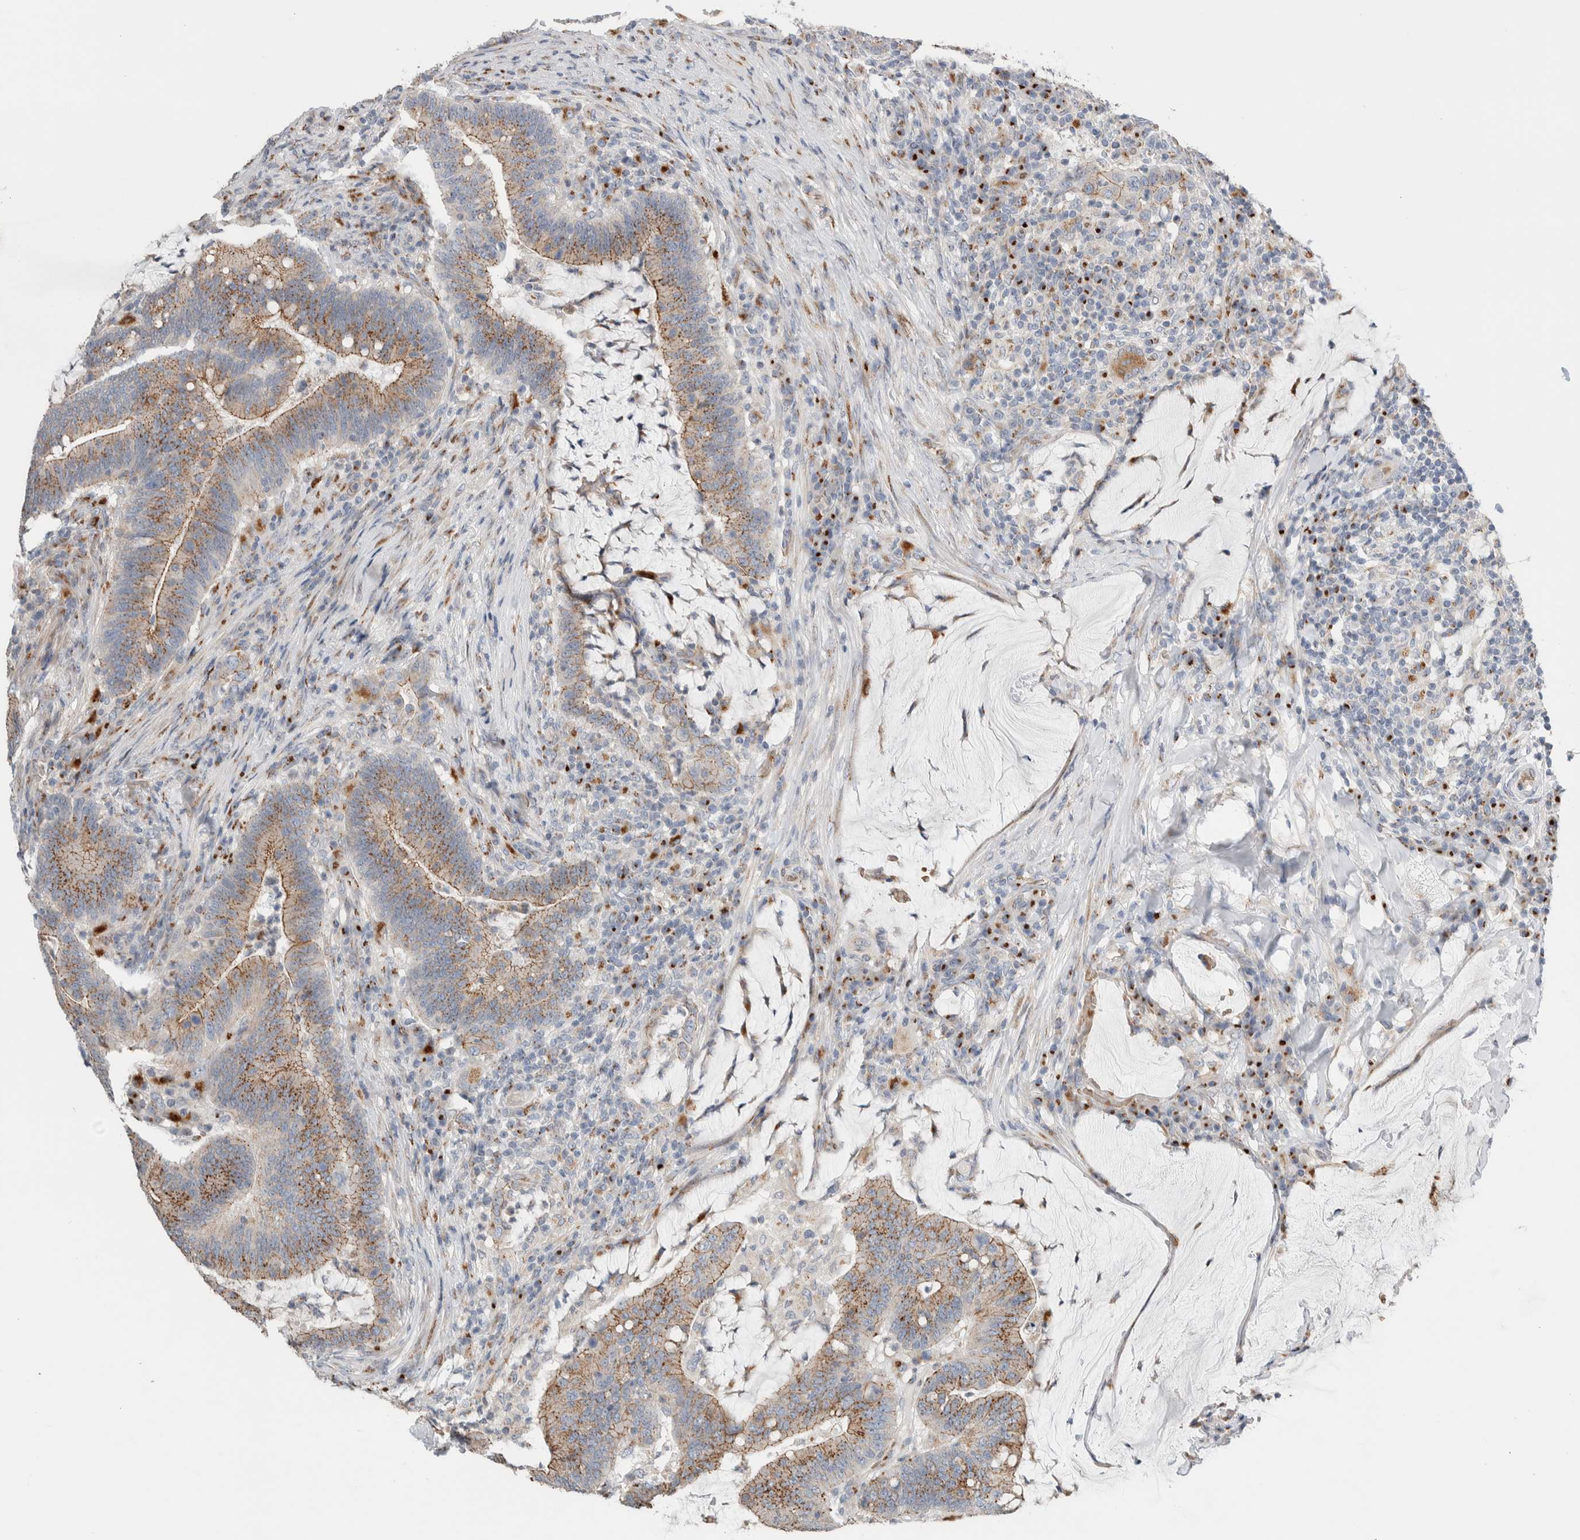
{"staining": {"intensity": "moderate", "quantity": ">75%", "location": "cytoplasmic/membranous"}, "tissue": "colorectal cancer", "cell_type": "Tumor cells", "image_type": "cancer", "snomed": [{"axis": "morphology", "description": "Normal tissue, NOS"}, {"axis": "morphology", "description": "Adenocarcinoma, NOS"}, {"axis": "topography", "description": "Colon"}], "caption": "Adenocarcinoma (colorectal) tissue exhibits moderate cytoplasmic/membranous positivity in about >75% of tumor cells", "gene": "SLC38A10", "patient": {"sex": "female", "age": 66}}